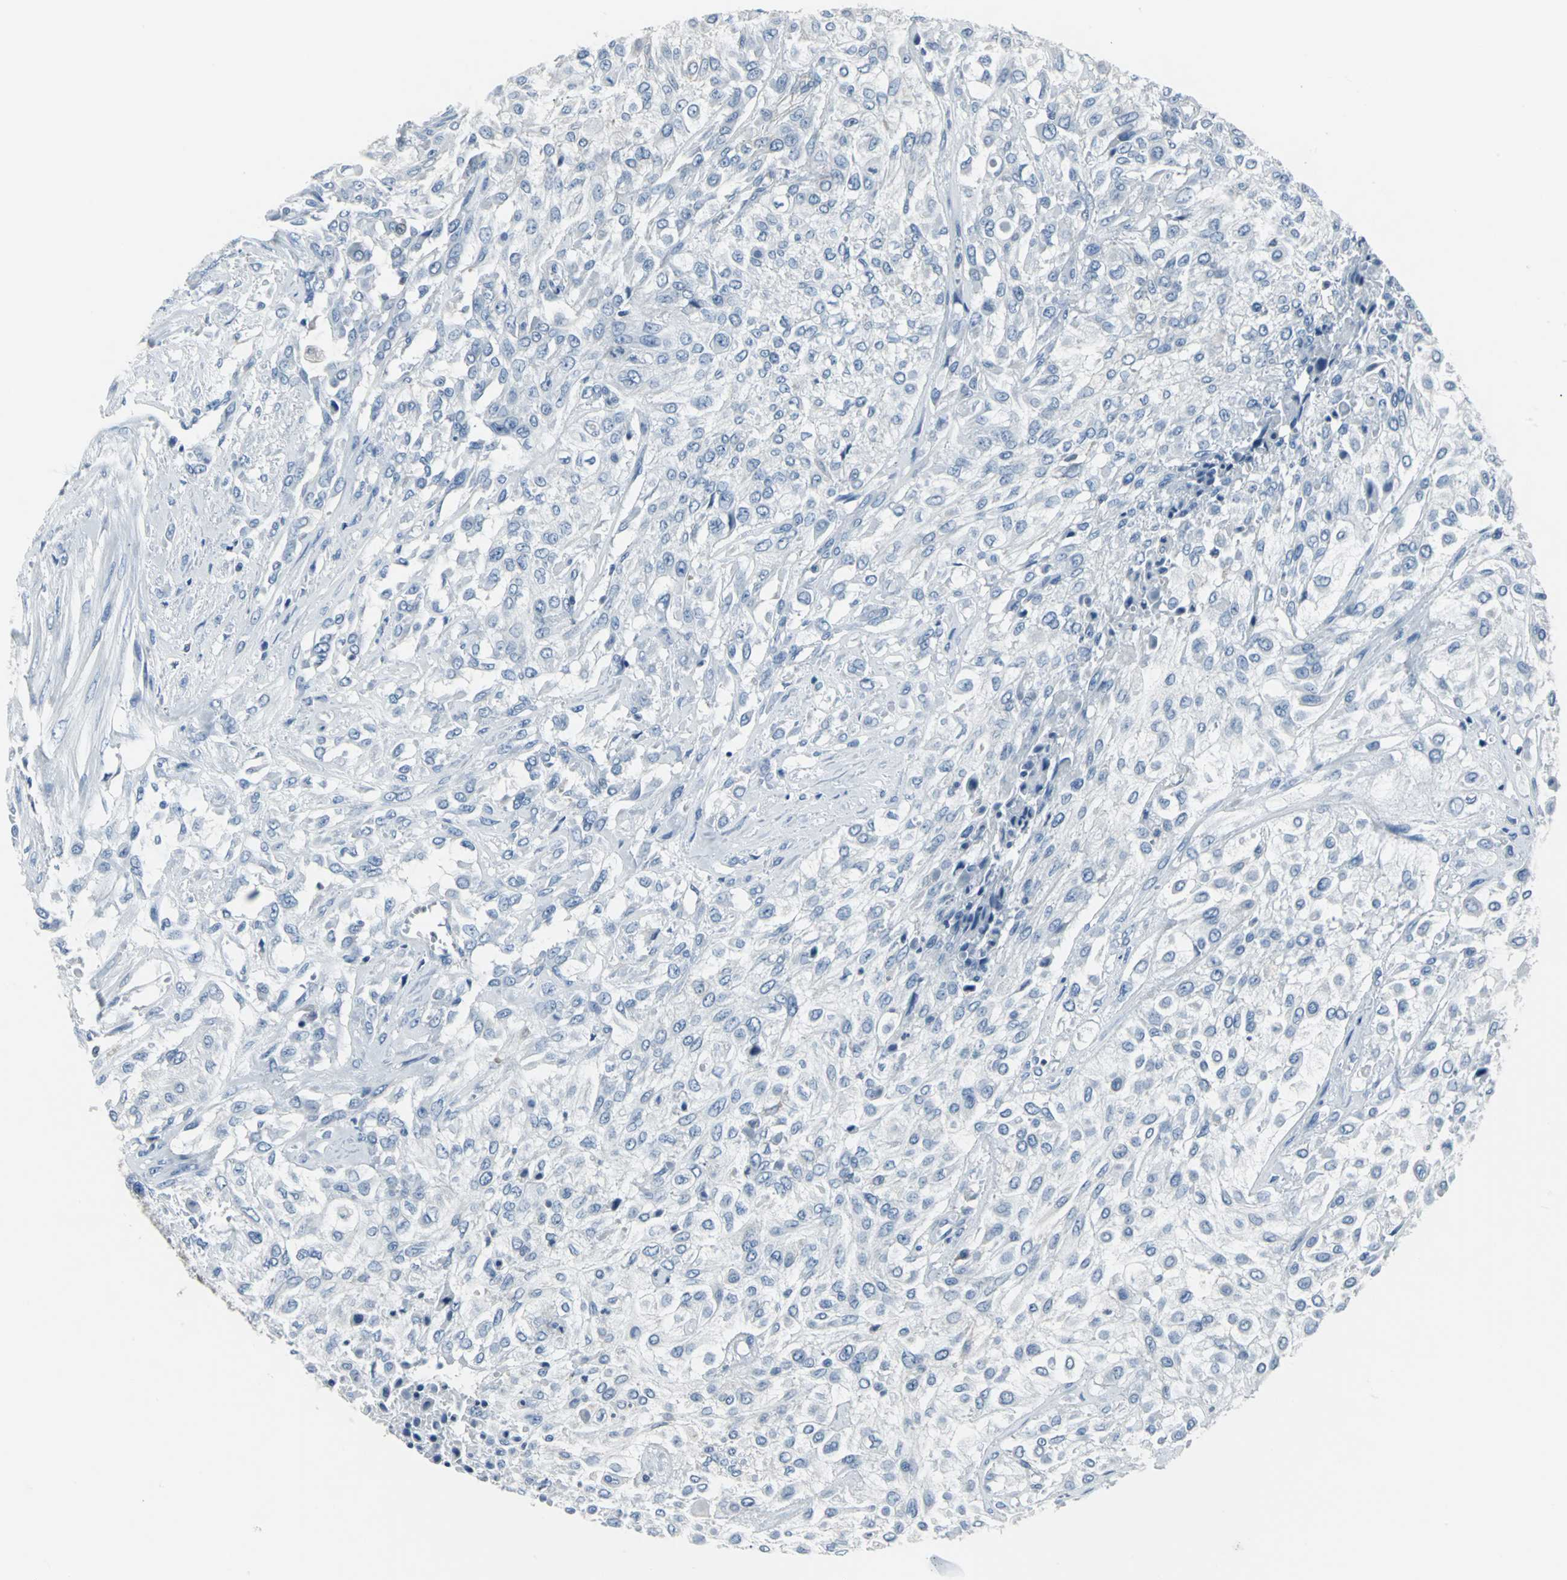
{"staining": {"intensity": "negative", "quantity": "none", "location": "none"}, "tissue": "urothelial cancer", "cell_type": "Tumor cells", "image_type": "cancer", "snomed": [{"axis": "morphology", "description": "Urothelial carcinoma, High grade"}, {"axis": "topography", "description": "Urinary bladder"}], "caption": "The histopathology image displays no significant expression in tumor cells of high-grade urothelial carcinoma. (DAB (3,3'-diaminobenzidine) immunohistochemistry, high magnification).", "gene": "IQGAP2", "patient": {"sex": "male", "age": 57}}